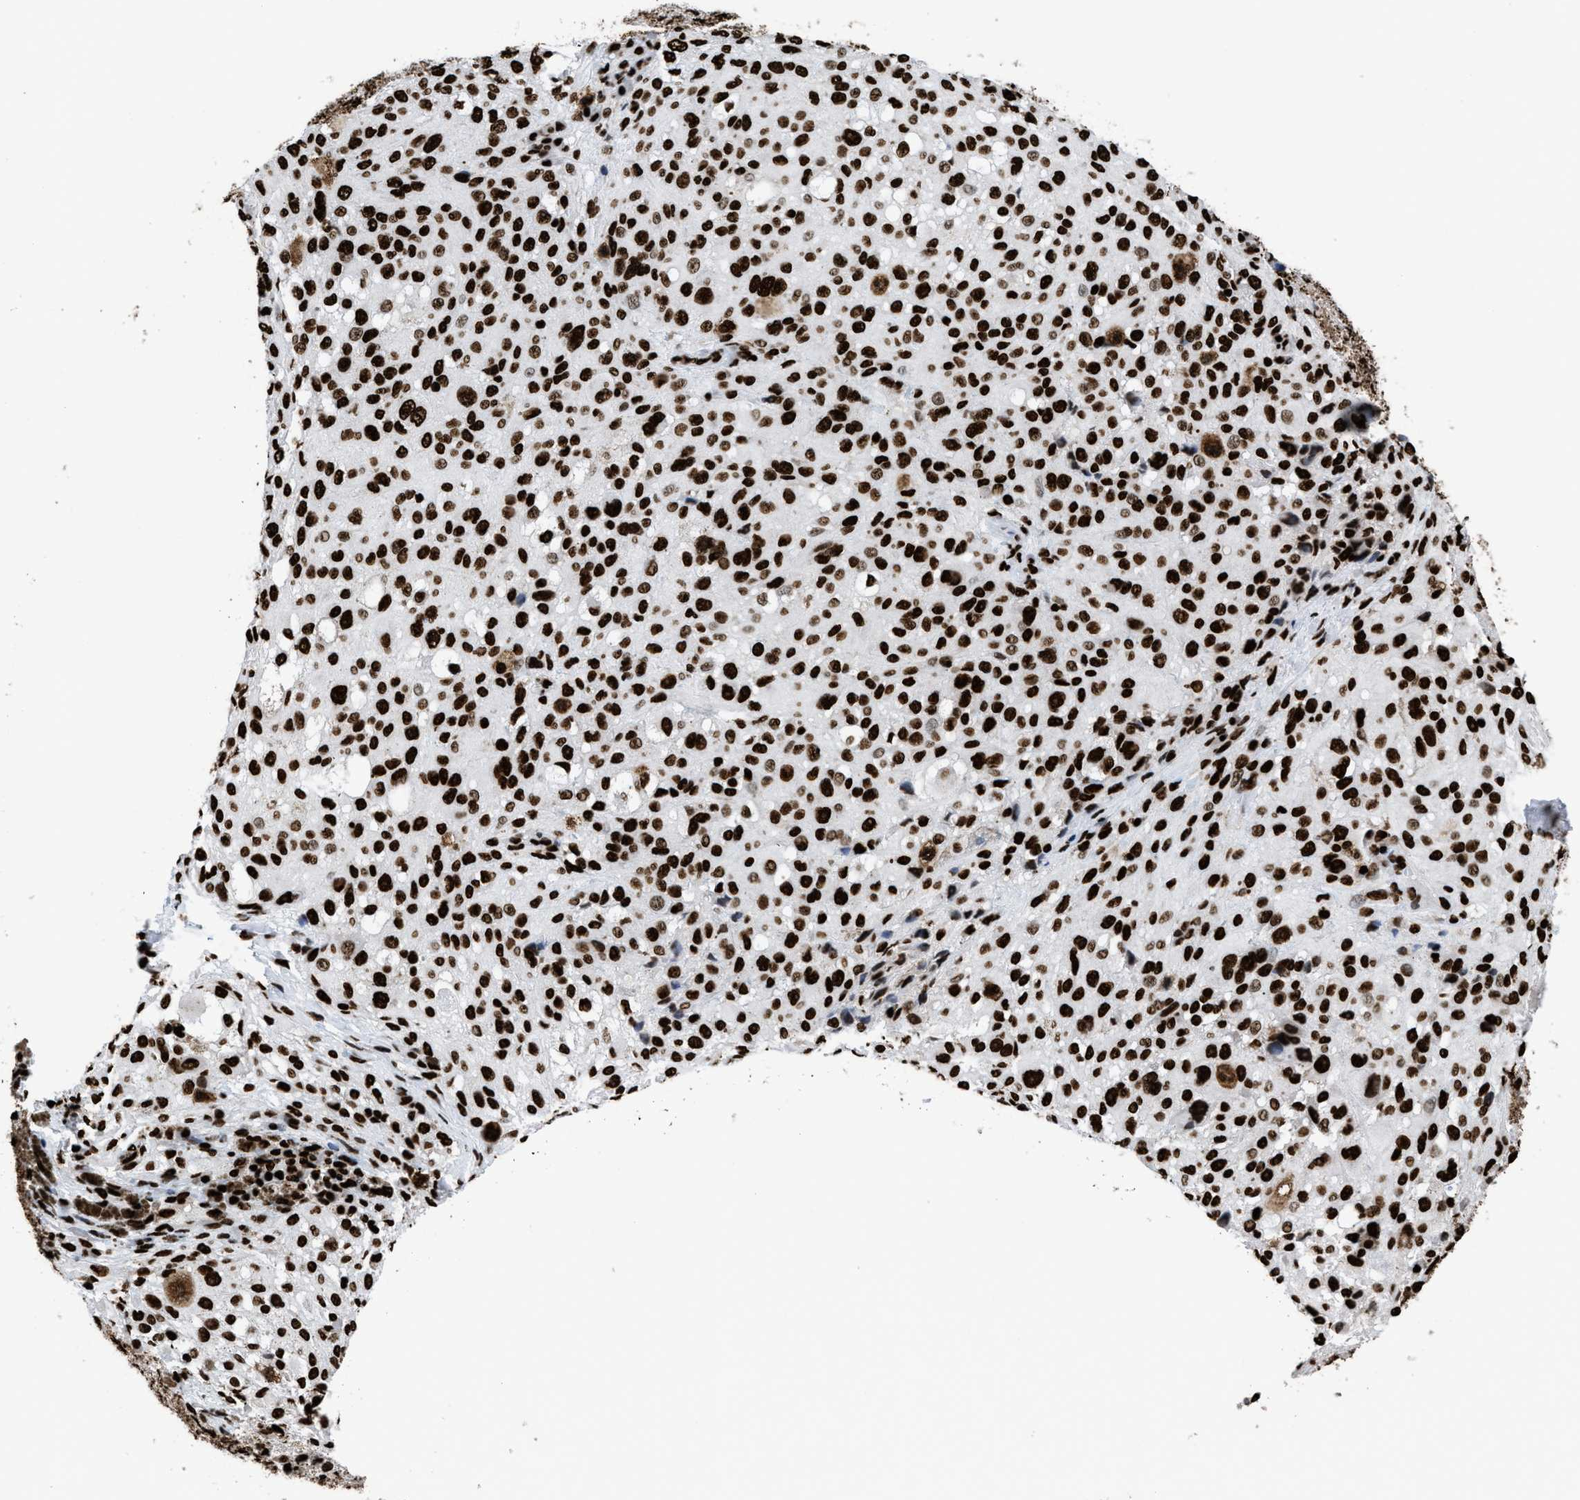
{"staining": {"intensity": "strong", "quantity": ">75%", "location": "nuclear"}, "tissue": "melanoma", "cell_type": "Tumor cells", "image_type": "cancer", "snomed": [{"axis": "morphology", "description": "Necrosis, NOS"}, {"axis": "morphology", "description": "Malignant melanoma, NOS"}, {"axis": "topography", "description": "Skin"}], "caption": "Immunohistochemical staining of malignant melanoma shows high levels of strong nuclear protein staining in about >75% of tumor cells.", "gene": "HNRNPM", "patient": {"sex": "female", "age": 87}}